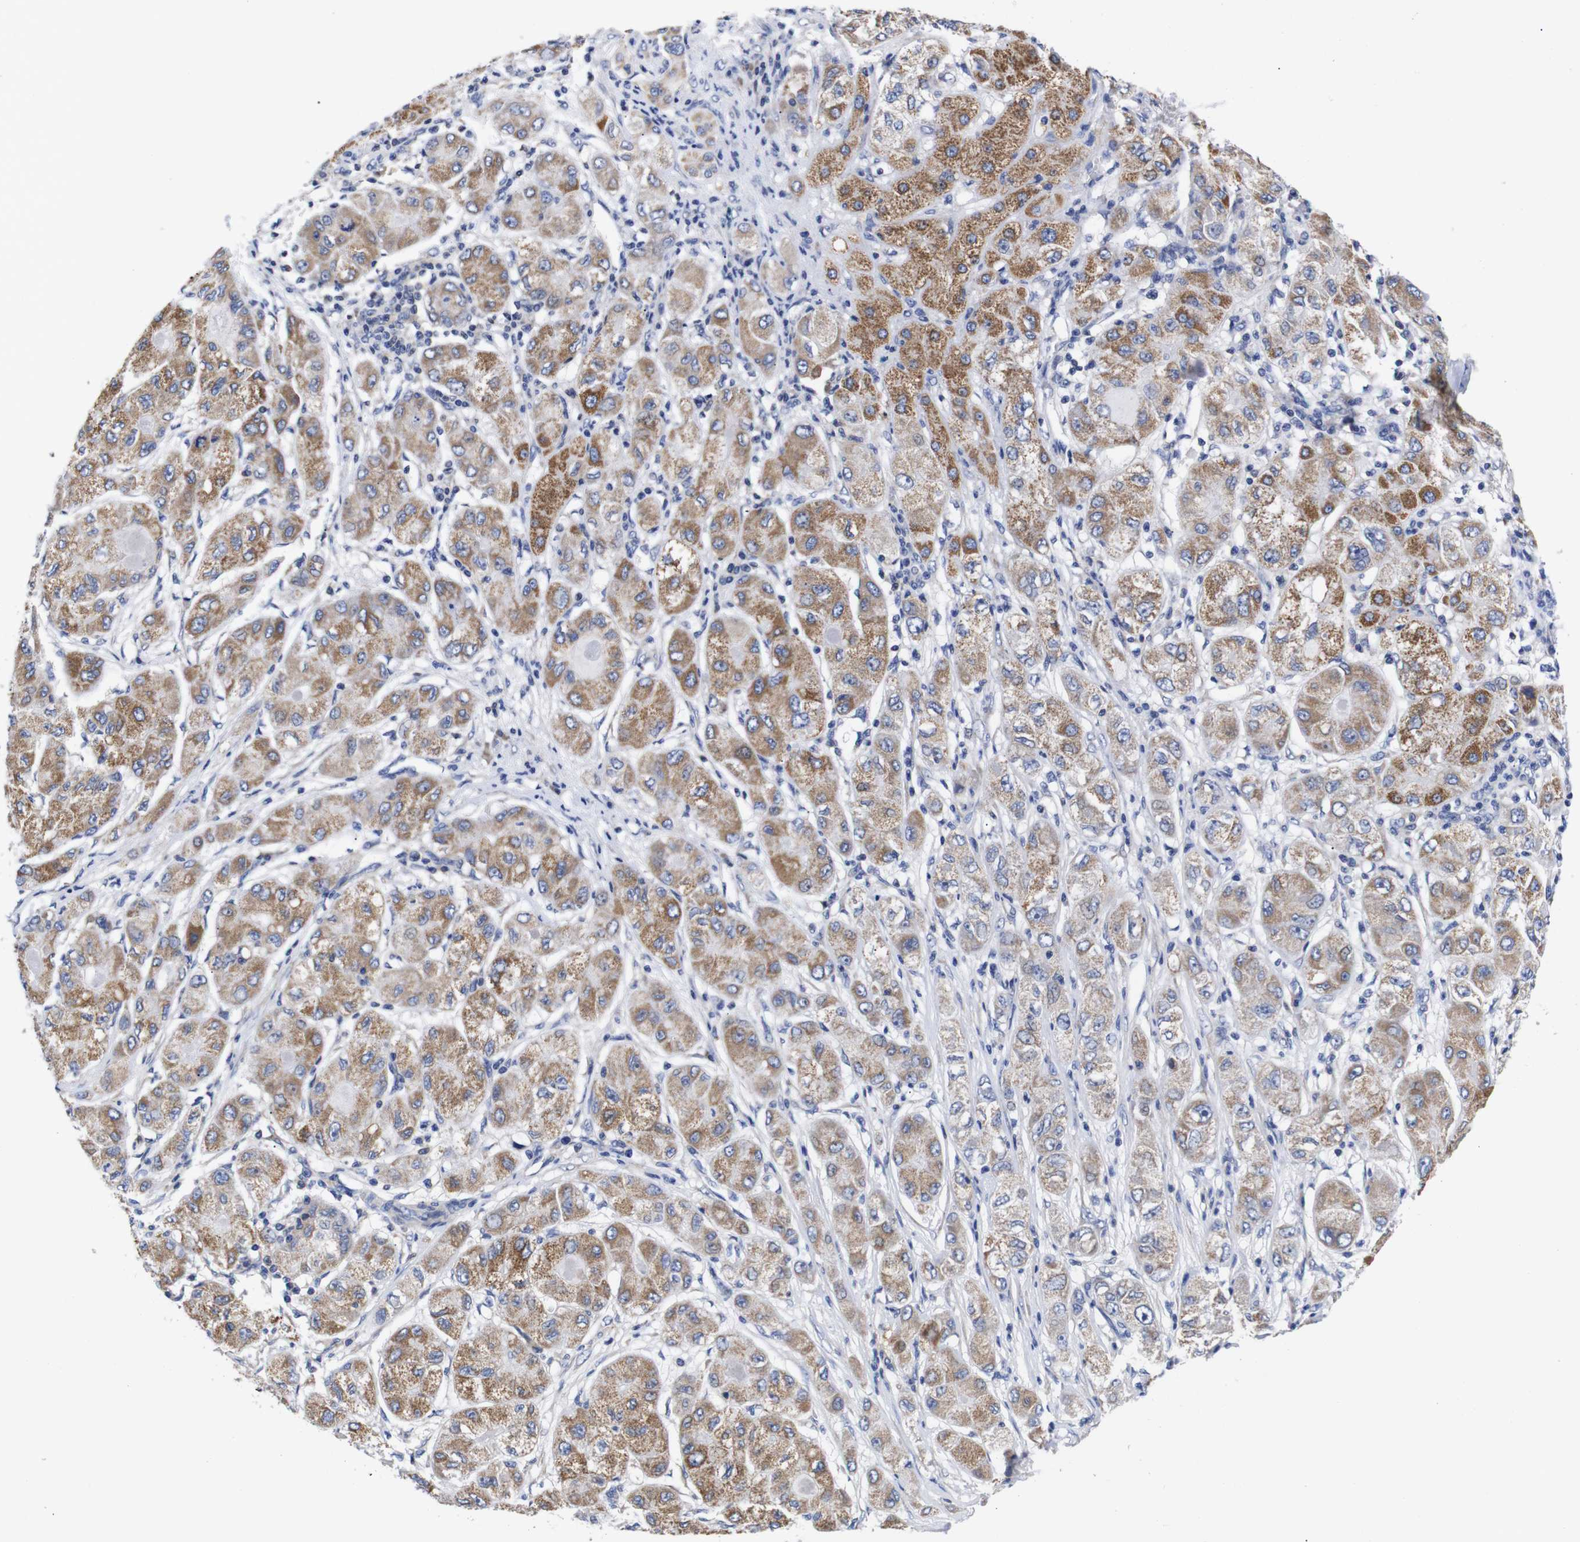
{"staining": {"intensity": "moderate", "quantity": ">75%", "location": "cytoplasmic/membranous"}, "tissue": "liver cancer", "cell_type": "Tumor cells", "image_type": "cancer", "snomed": [{"axis": "morphology", "description": "Carcinoma, Hepatocellular, NOS"}, {"axis": "topography", "description": "Liver"}], "caption": "Immunohistochemistry of human liver hepatocellular carcinoma shows medium levels of moderate cytoplasmic/membranous staining in approximately >75% of tumor cells.", "gene": "OPN3", "patient": {"sex": "male", "age": 80}}